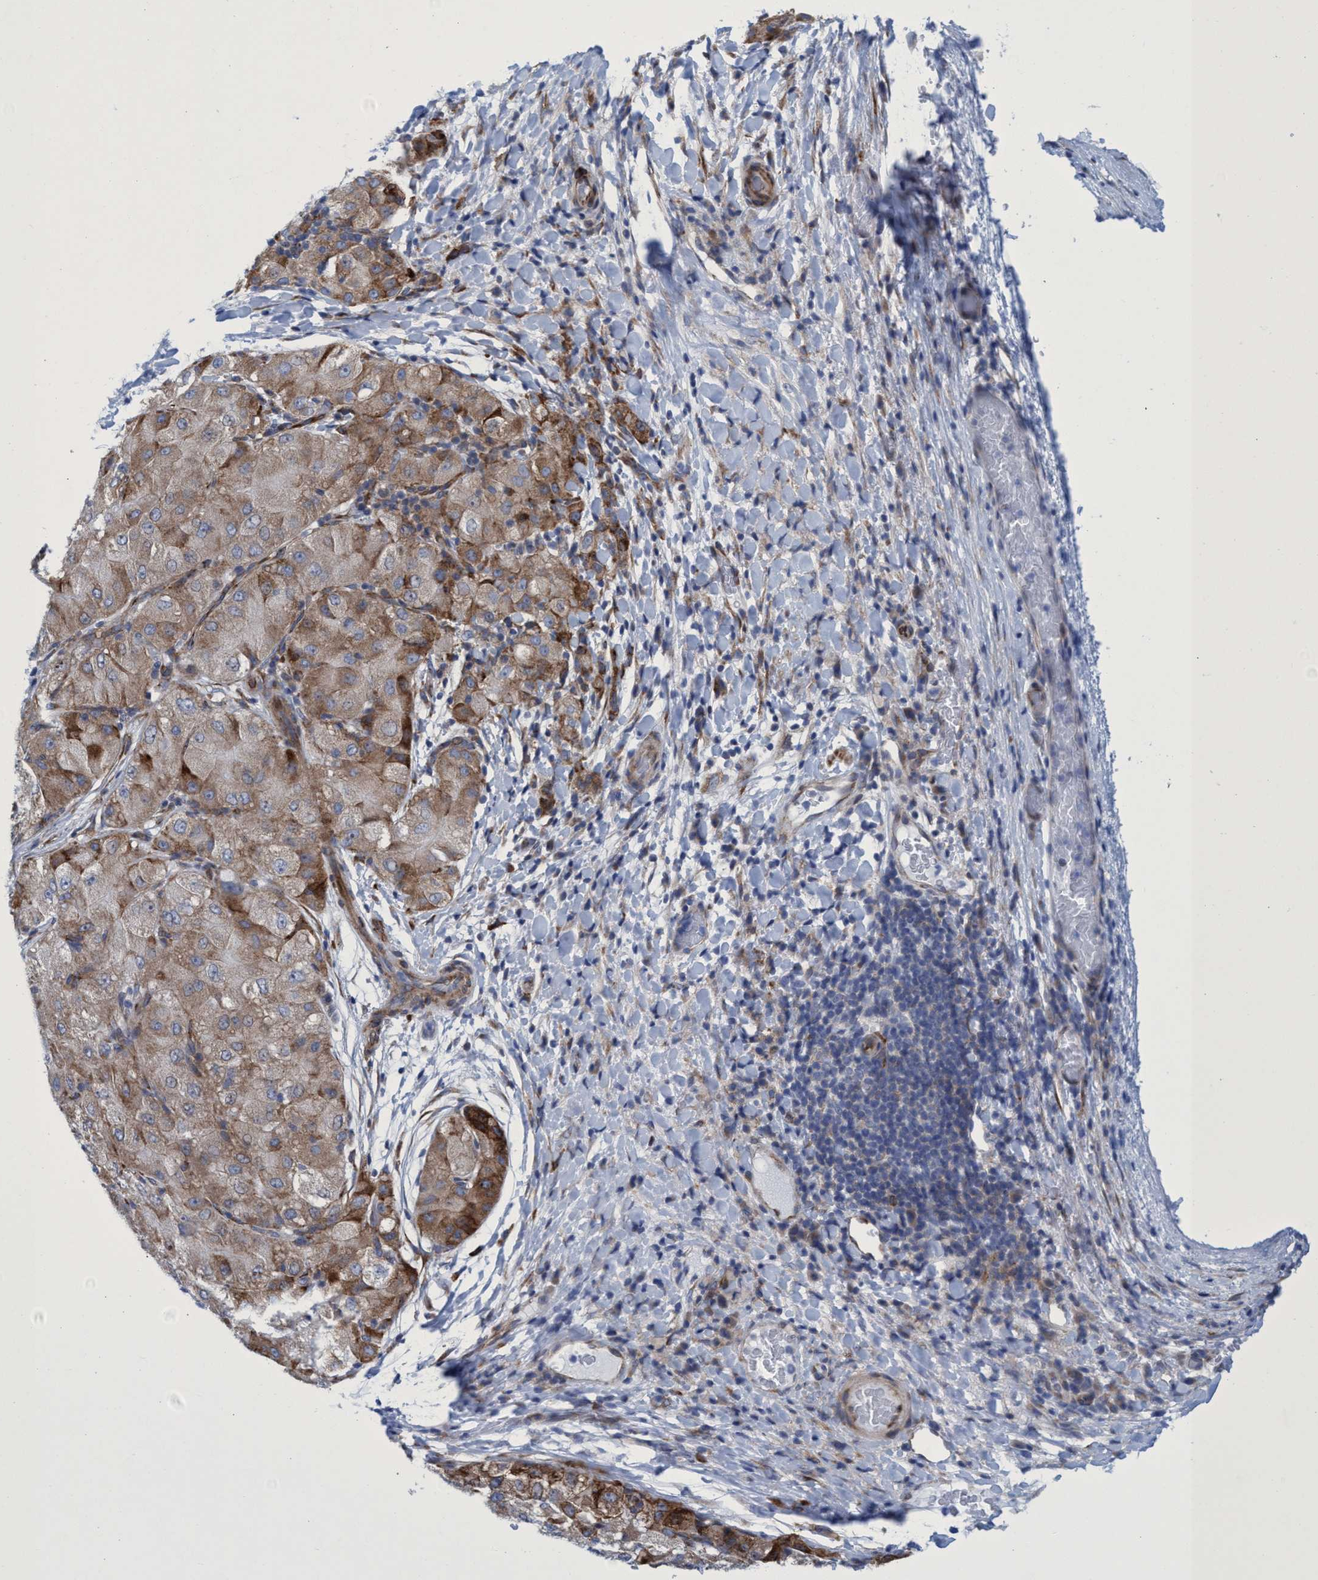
{"staining": {"intensity": "moderate", "quantity": ">75%", "location": "cytoplasmic/membranous"}, "tissue": "liver cancer", "cell_type": "Tumor cells", "image_type": "cancer", "snomed": [{"axis": "morphology", "description": "Carcinoma, Hepatocellular, NOS"}, {"axis": "topography", "description": "Liver"}], "caption": "About >75% of tumor cells in human liver hepatocellular carcinoma display moderate cytoplasmic/membranous protein staining as visualized by brown immunohistochemical staining.", "gene": "R3HCC1", "patient": {"sex": "male", "age": 80}}